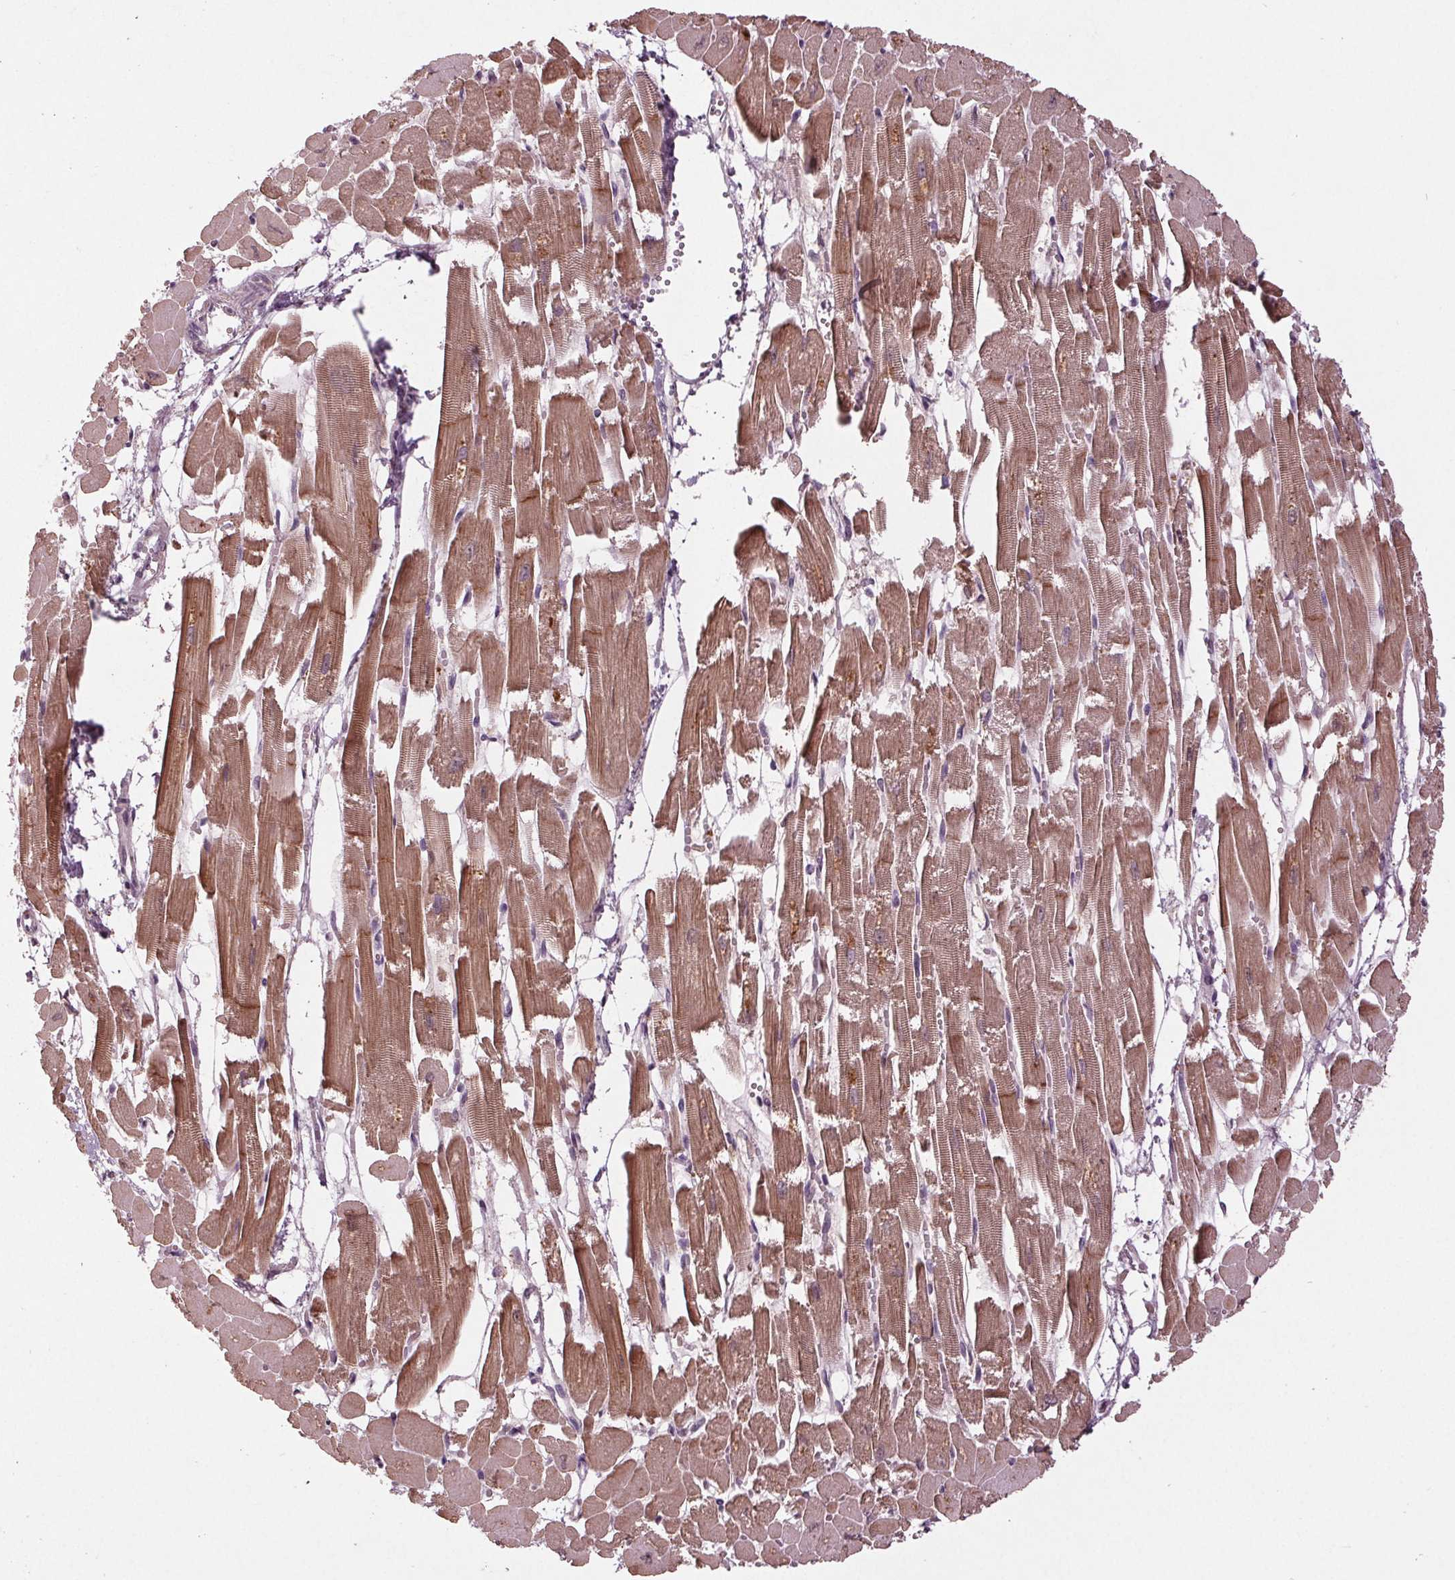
{"staining": {"intensity": "moderate", "quantity": "25%-75%", "location": "cytoplasmic/membranous"}, "tissue": "heart muscle", "cell_type": "Cardiomyocytes", "image_type": "normal", "snomed": [{"axis": "morphology", "description": "Normal tissue, NOS"}, {"axis": "topography", "description": "Heart"}], "caption": "Moderate cytoplasmic/membranous expression for a protein is appreciated in about 25%-75% of cardiomyocytes of benign heart muscle using IHC.", "gene": "ZNF605", "patient": {"sex": "female", "age": 52}}